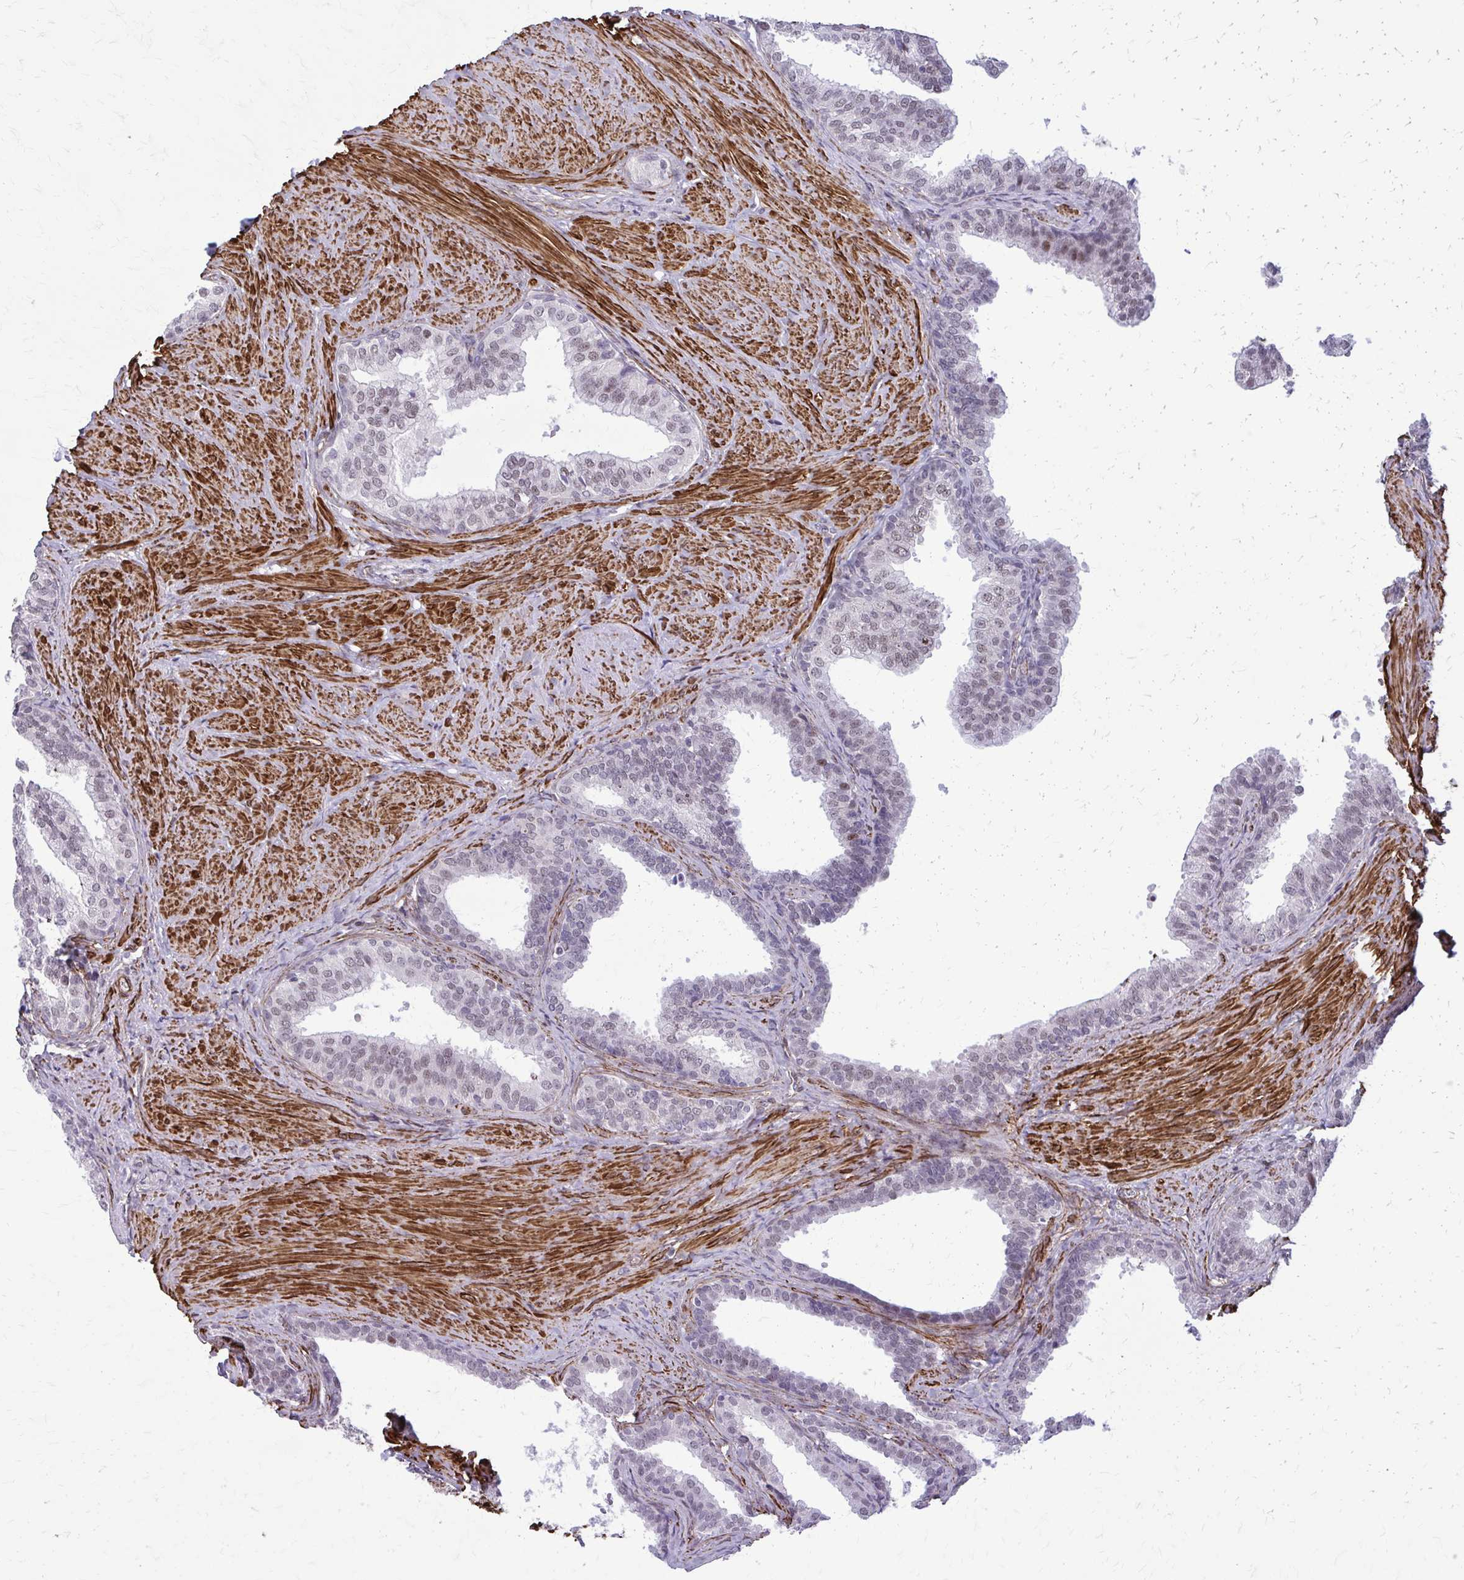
{"staining": {"intensity": "weak", "quantity": "<25%", "location": "cytoplasmic/membranous,nuclear"}, "tissue": "prostate", "cell_type": "Glandular cells", "image_type": "normal", "snomed": [{"axis": "morphology", "description": "Normal tissue, NOS"}, {"axis": "topography", "description": "Prostate"}, {"axis": "topography", "description": "Peripheral nerve tissue"}], "caption": "IHC of benign prostate shows no staining in glandular cells. Nuclei are stained in blue.", "gene": "NRBF2", "patient": {"sex": "male", "age": 55}}